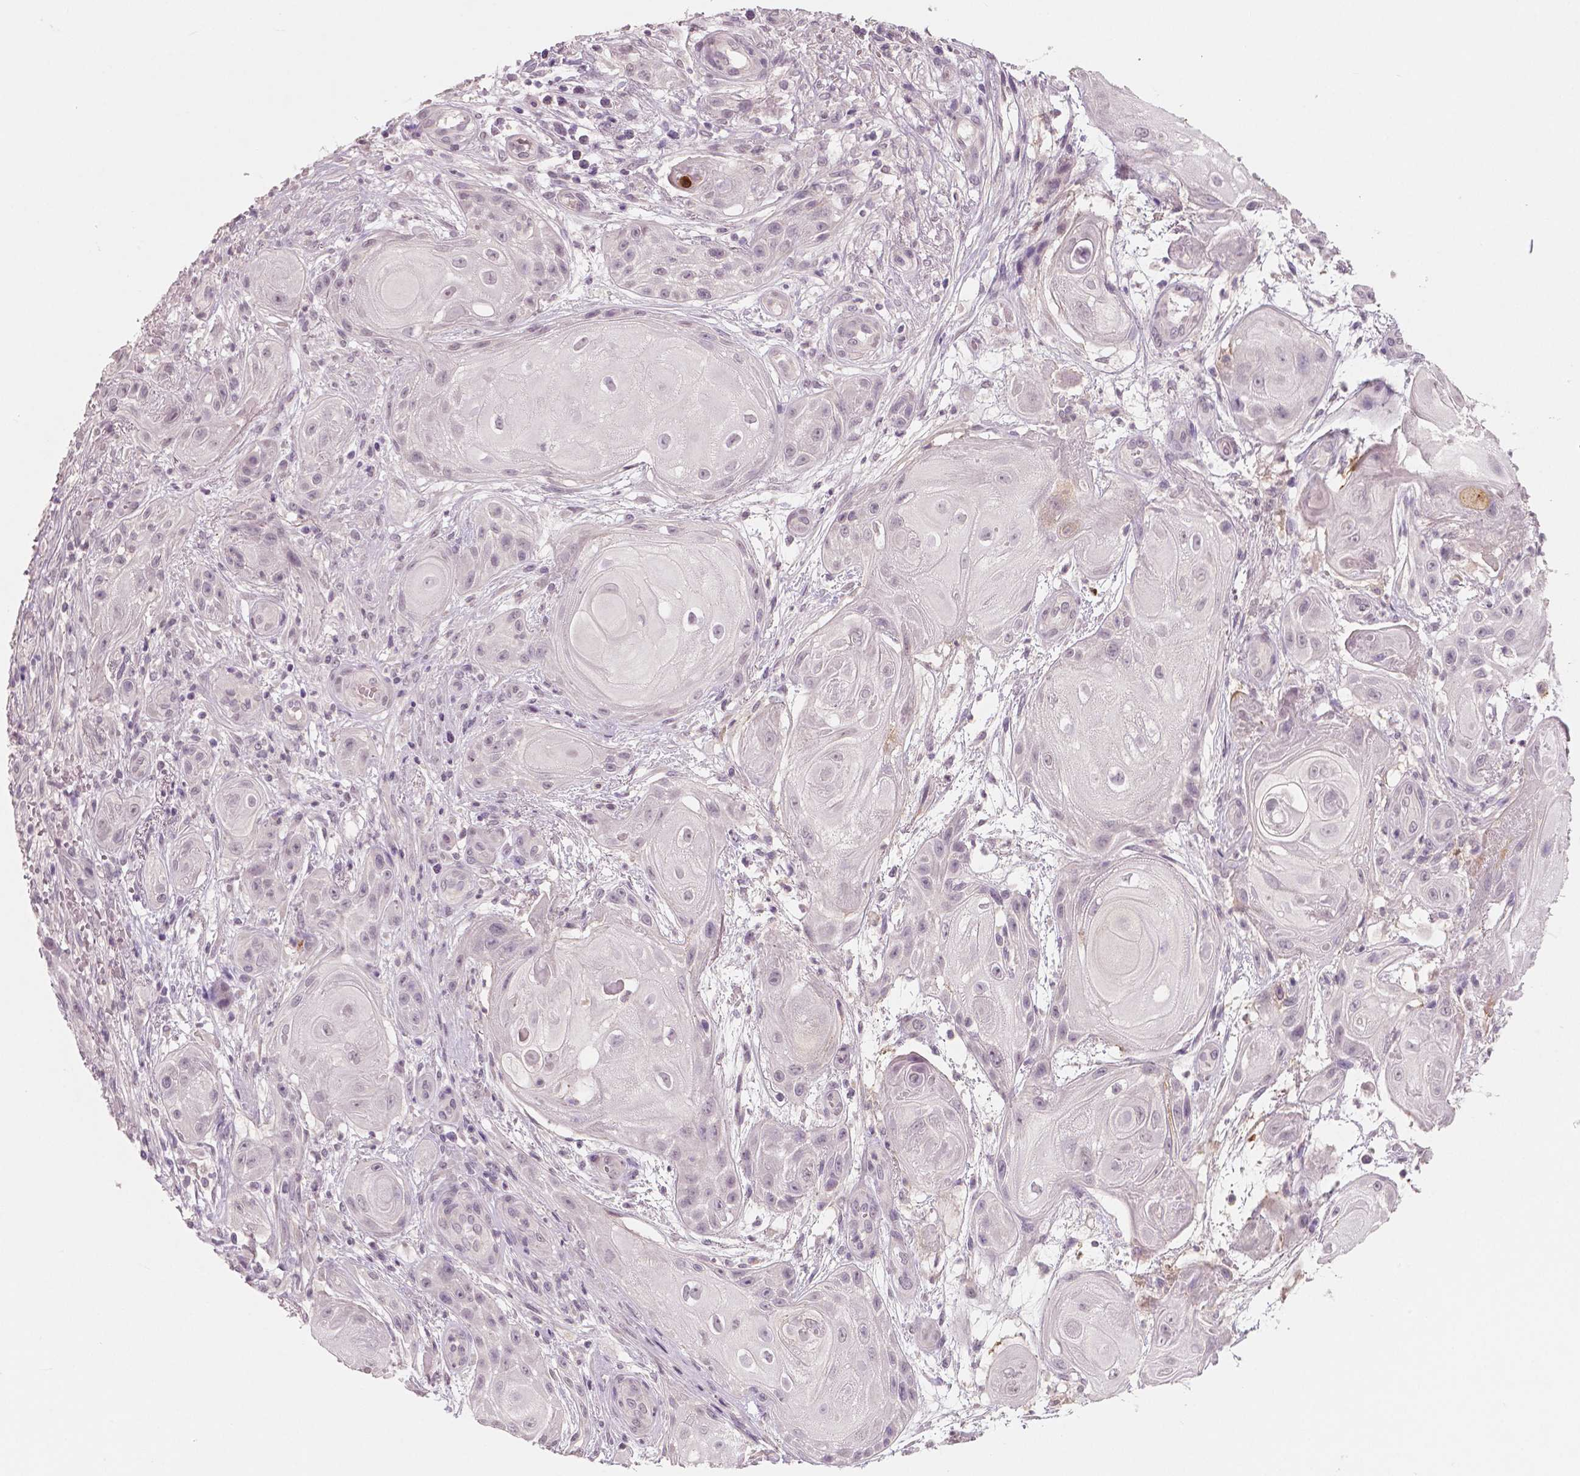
{"staining": {"intensity": "negative", "quantity": "none", "location": "none"}, "tissue": "skin cancer", "cell_type": "Tumor cells", "image_type": "cancer", "snomed": [{"axis": "morphology", "description": "Squamous cell carcinoma, NOS"}, {"axis": "topography", "description": "Skin"}], "caption": "IHC of human skin squamous cell carcinoma exhibits no expression in tumor cells. Brightfield microscopy of IHC stained with DAB (brown) and hematoxylin (blue), captured at high magnification.", "gene": "RNASE7", "patient": {"sex": "male", "age": 62}}